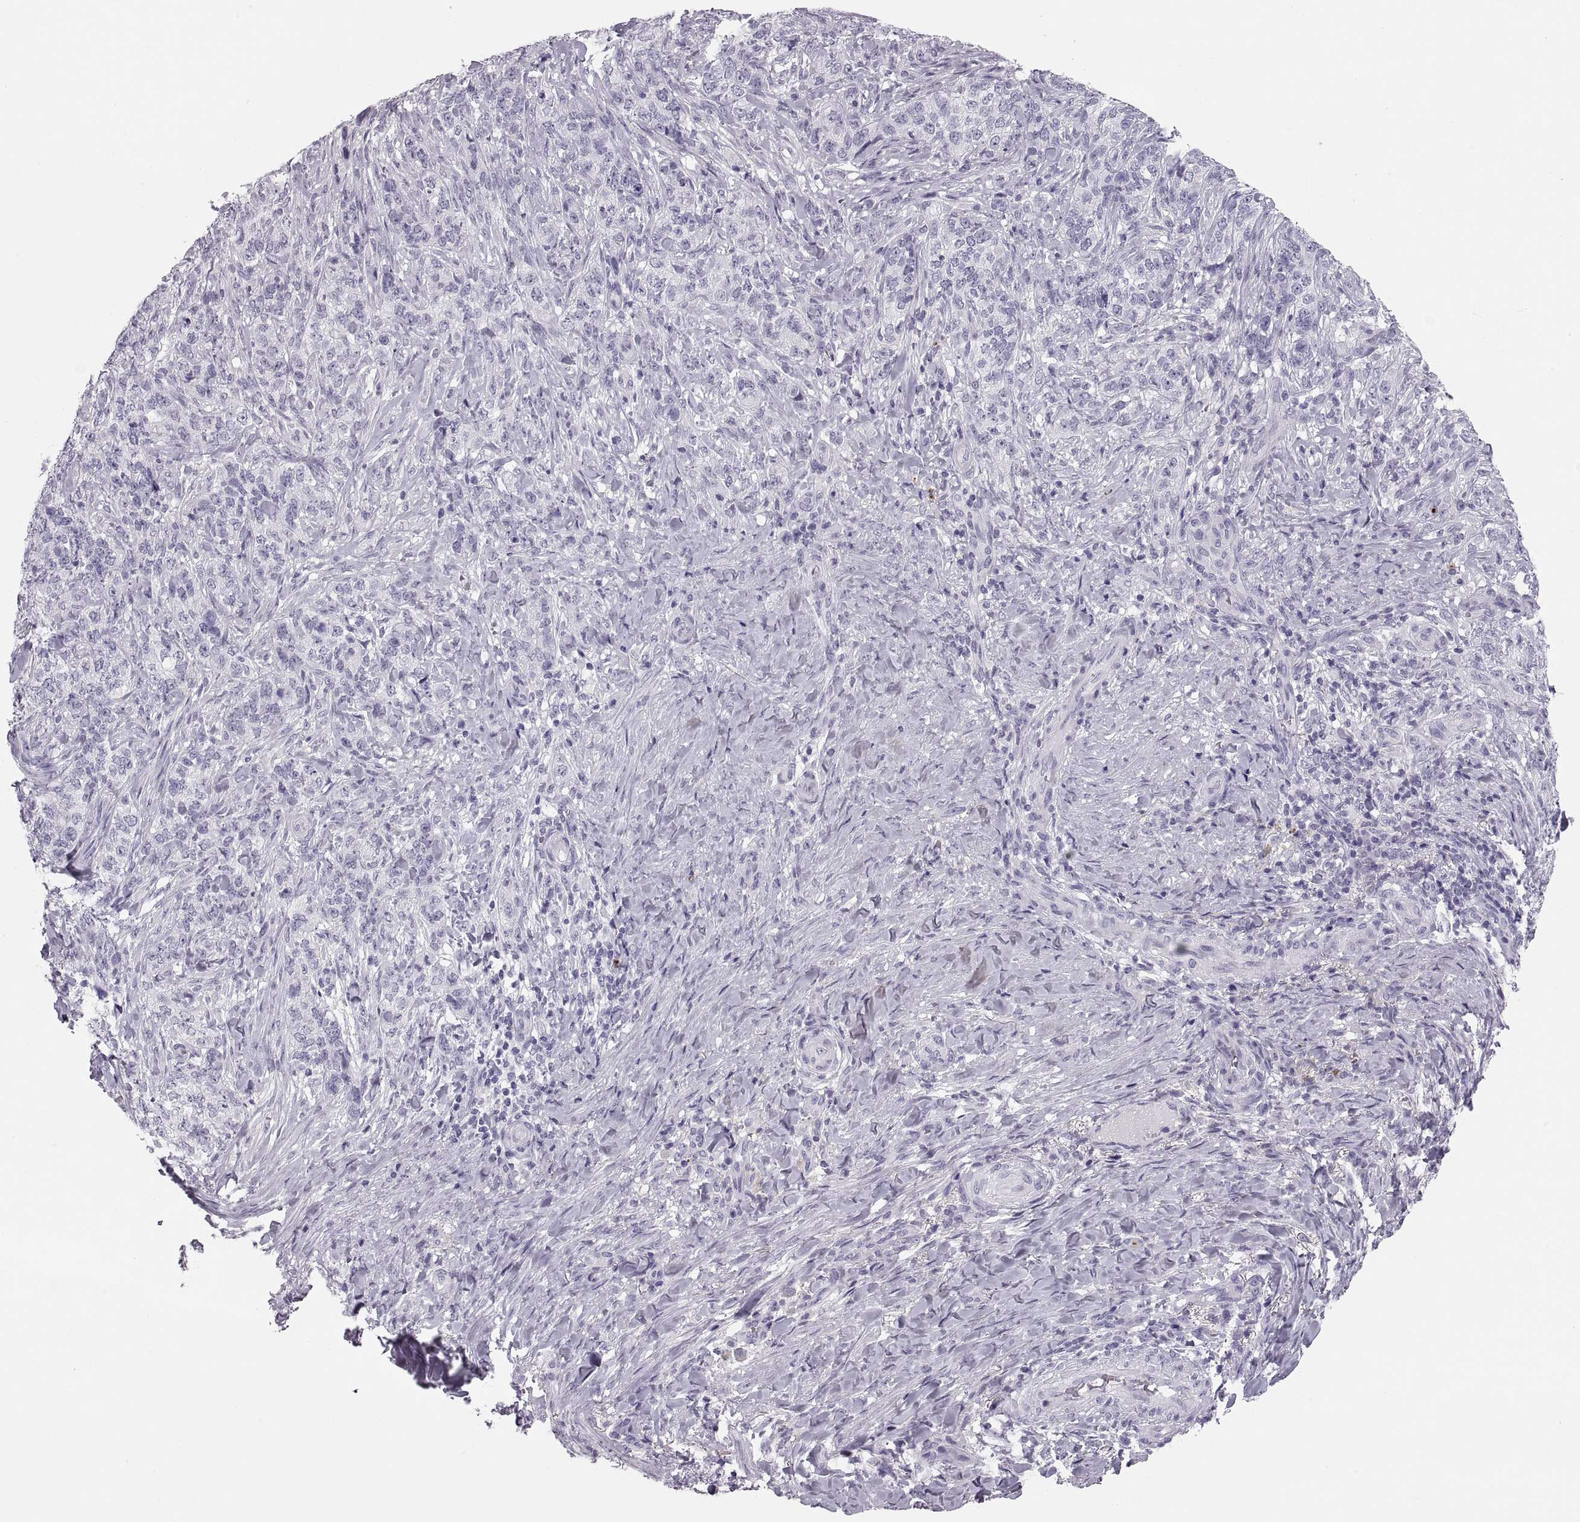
{"staining": {"intensity": "negative", "quantity": "none", "location": "none"}, "tissue": "skin cancer", "cell_type": "Tumor cells", "image_type": "cancer", "snomed": [{"axis": "morphology", "description": "Basal cell carcinoma"}, {"axis": "topography", "description": "Skin"}], "caption": "Skin cancer stained for a protein using immunohistochemistry (IHC) exhibits no expression tumor cells.", "gene": "MILR1", "patient": {"sex": "female", "age": 69}}